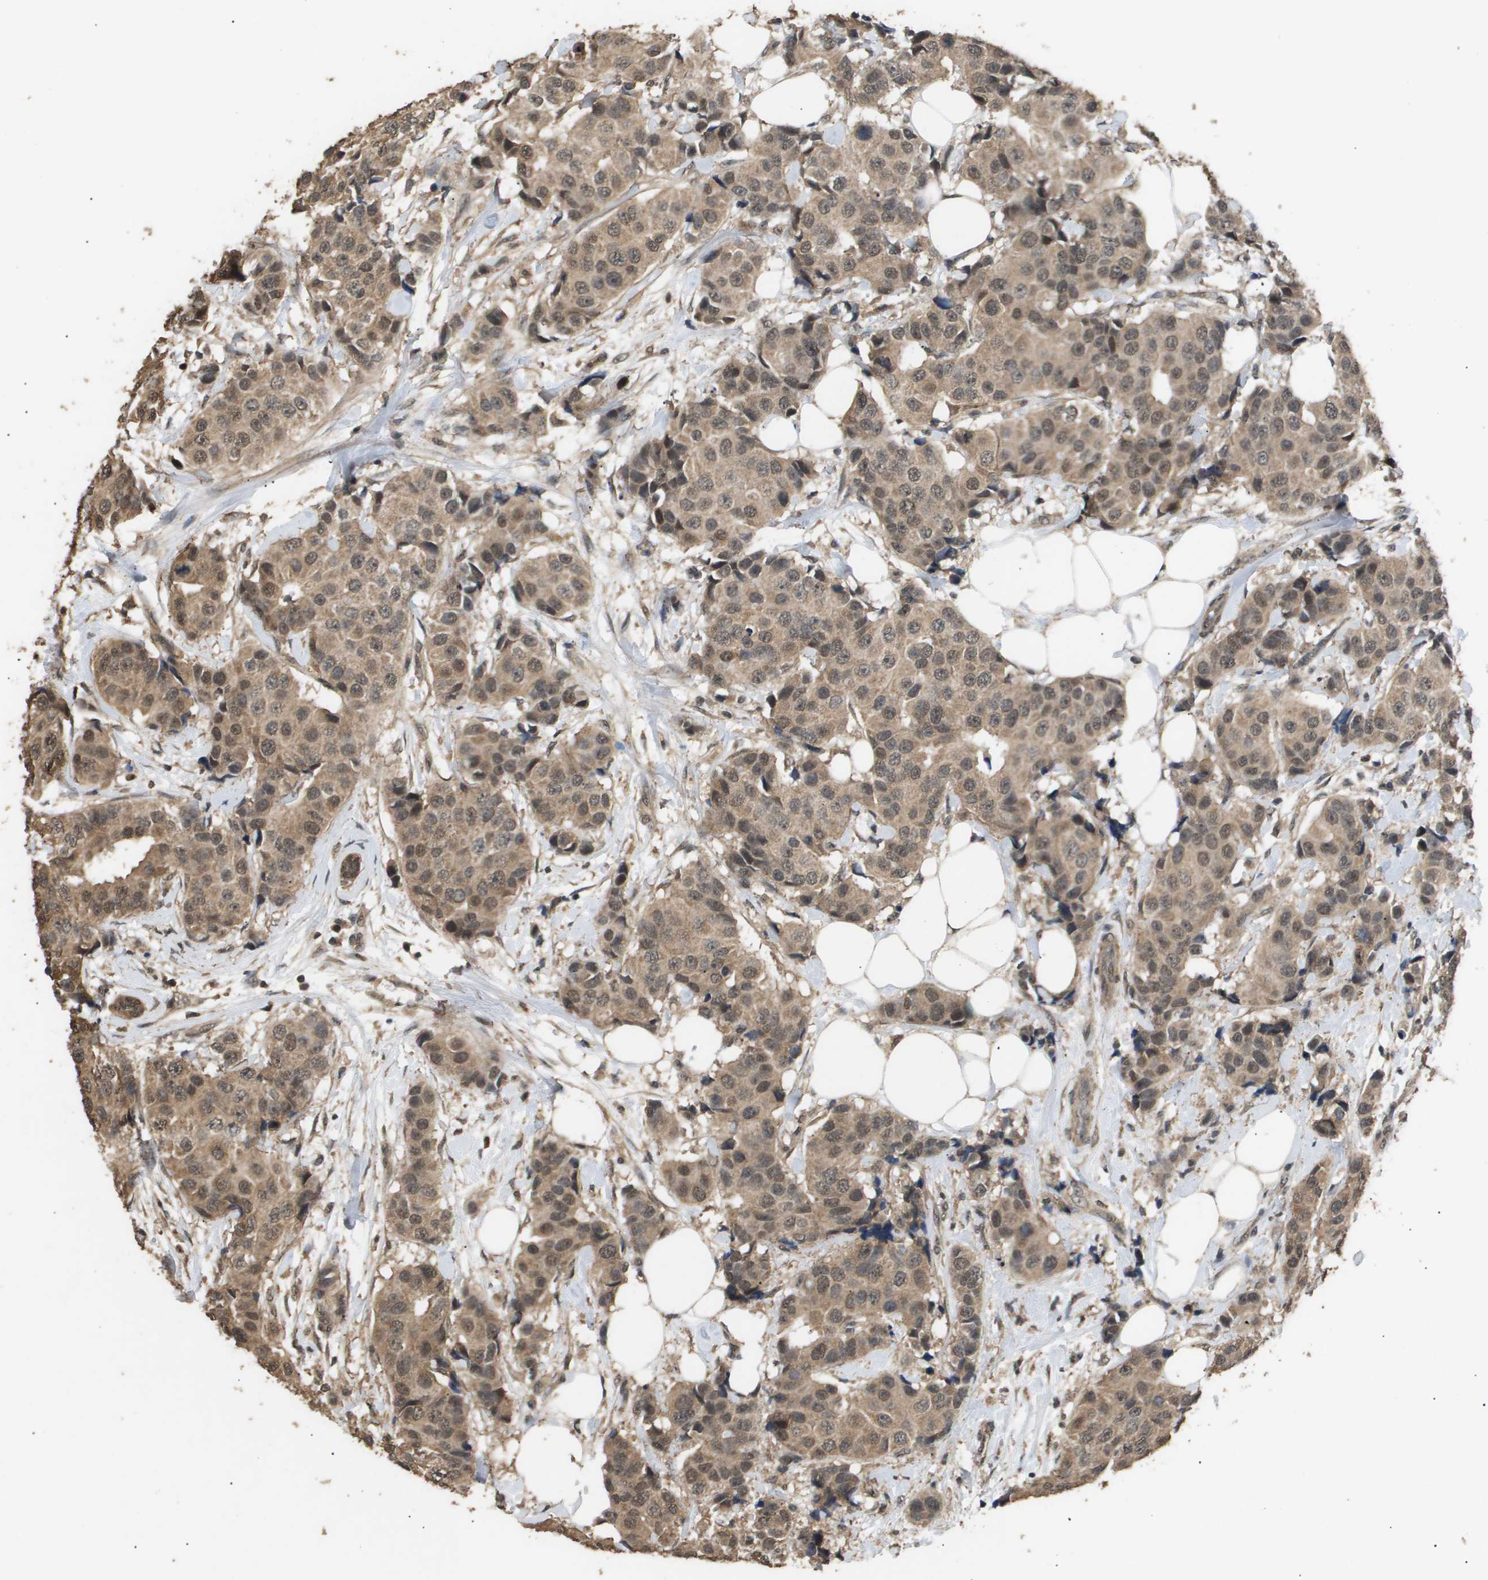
{"staining": {"intensity": "moderate", "quantity": ">75%", "location": "cytoplasmic/membranous,nuclear"}, "tissue": "breast cancer", "cell_type": "Tumor cells", "image_type": "cancer", "snomed": [{"axis": "morphology", "description": "Normal tissue, NOS"}, {"axis": "morphology", "description": "Duct carcinoma"}, {"axis": "topography", "description": "Breast"}], "caption": "This histopathology image exhibits immunohistochemistry staining of breast cancer (invasive ductal carcinoma), with medium moderate cytoplasmic/membranous and nuclear expression in approximately >75% of tumor cells.", "gene": "ING1", "patient": {"sex": "female", "age": 39}}